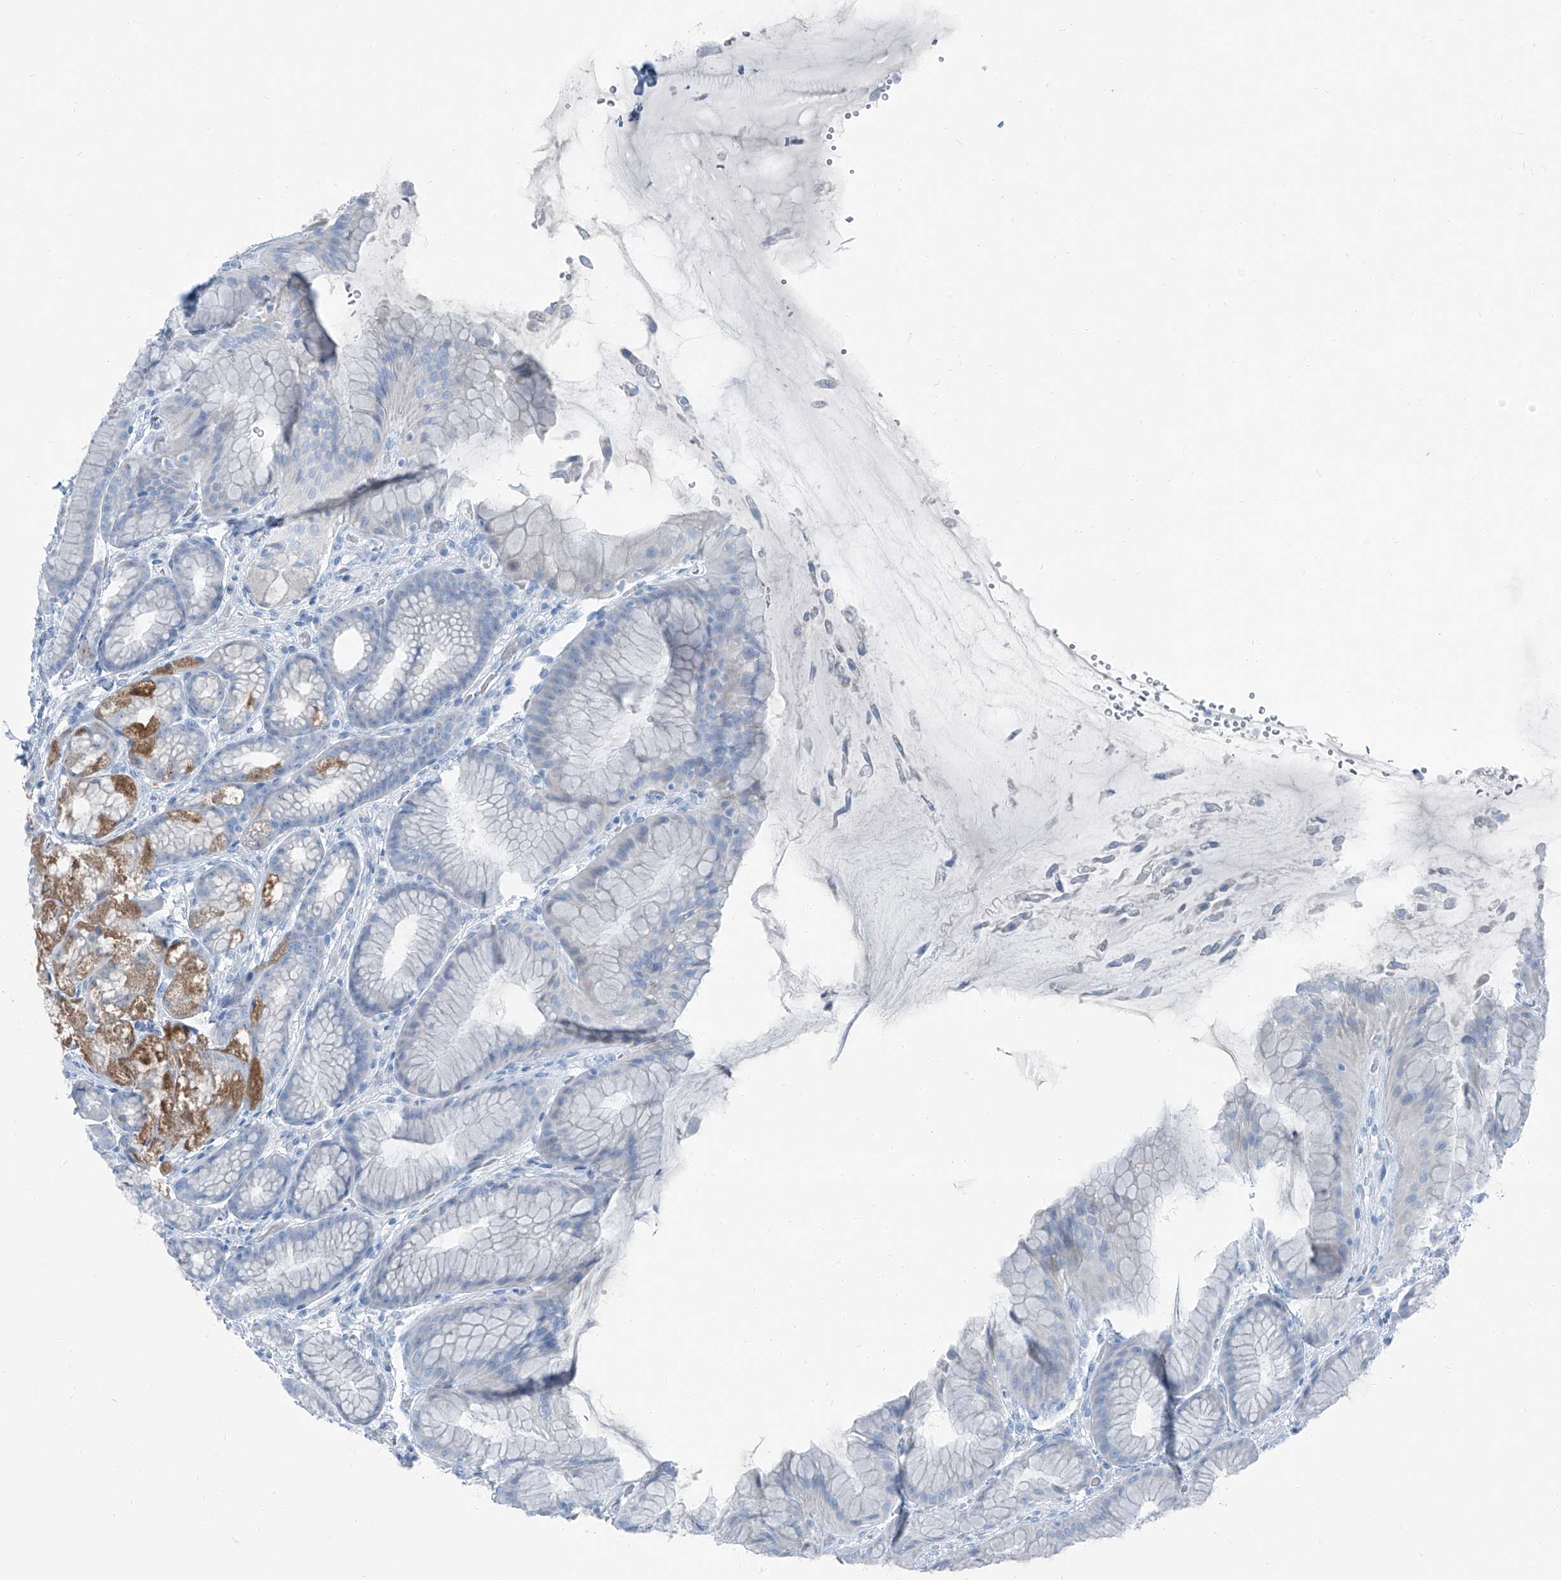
{"staining": {"intensity": "moderate", "quantity": "<25%", "location": "cytoplasmic/membranous"}, "tissue": "stomach", "cell_type": "Glandular cells", "image_type": "normal", "snomed": [{"axis": "morphology", "description": "Normal tissue, NOS"}, {"axis": "topography", "description": "Stomach"}], "caption": "Protein expression analysis of unremarkable stomach displays moderate cytoplasmic/membranous positivity in approximately <25% of glandular cells.", "gene": "RGN", "patient": {"sex": "male", "age": 57}}